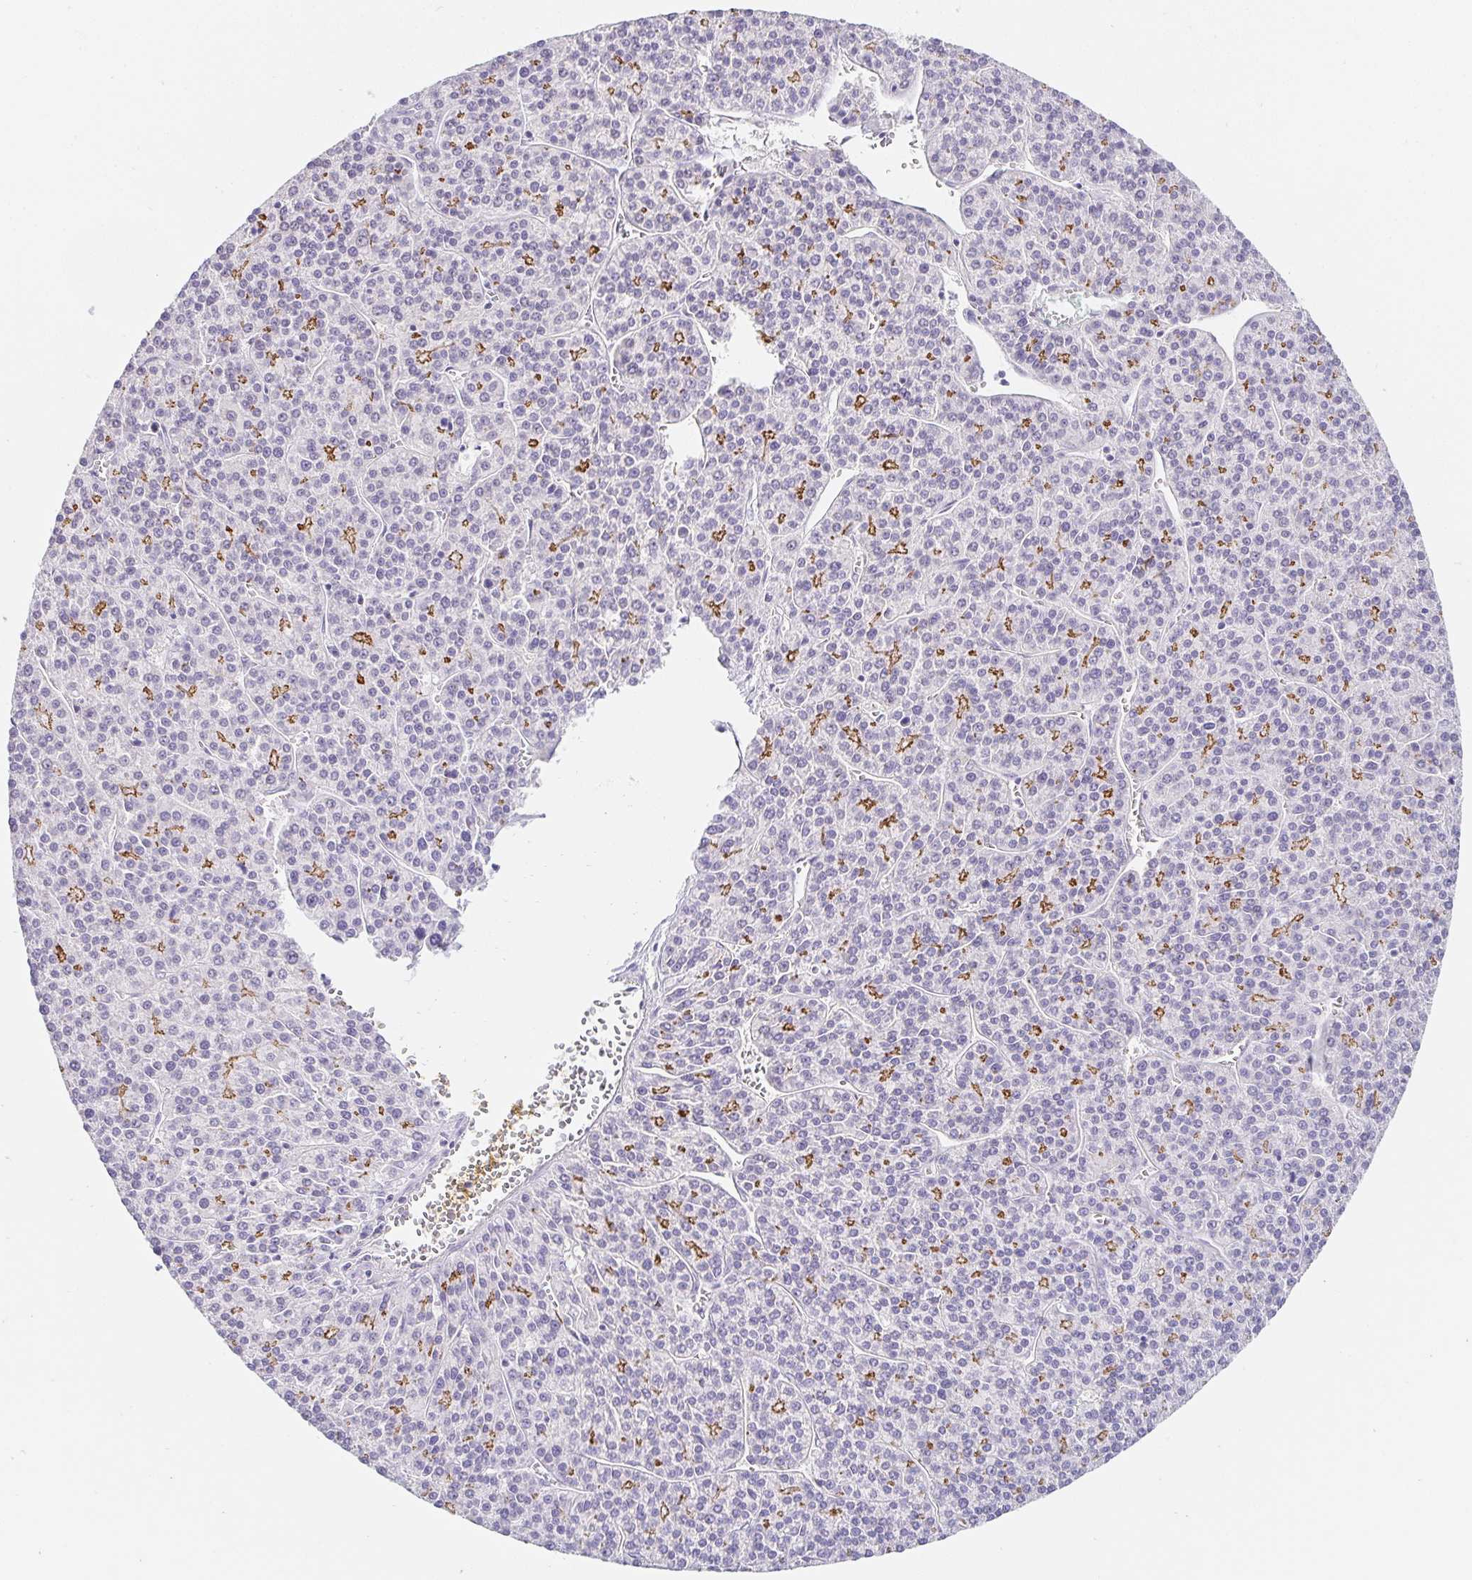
{"staining": {"intensity": "moderate", "quantity": "25%-75%", "location": "cytoplasmic/membranous"}, "tissue": "liver cancer", "cell_type": "Tumor cells", "image_type": "cancer", "snomed": [{"axis": "morphology", "description": "Carcinoma, Hepatocellular, NOS"}, {"axis": "topography", "description": "Liver"}], "caption": "This is a micrograph of IHC staining of liver hepatocellular carcinoma, which shows moderate expression in the cytoplasmic/membranous of tumor cells.", "gene": "PDX1", "patient": {"sex": "female", "age": 58}}